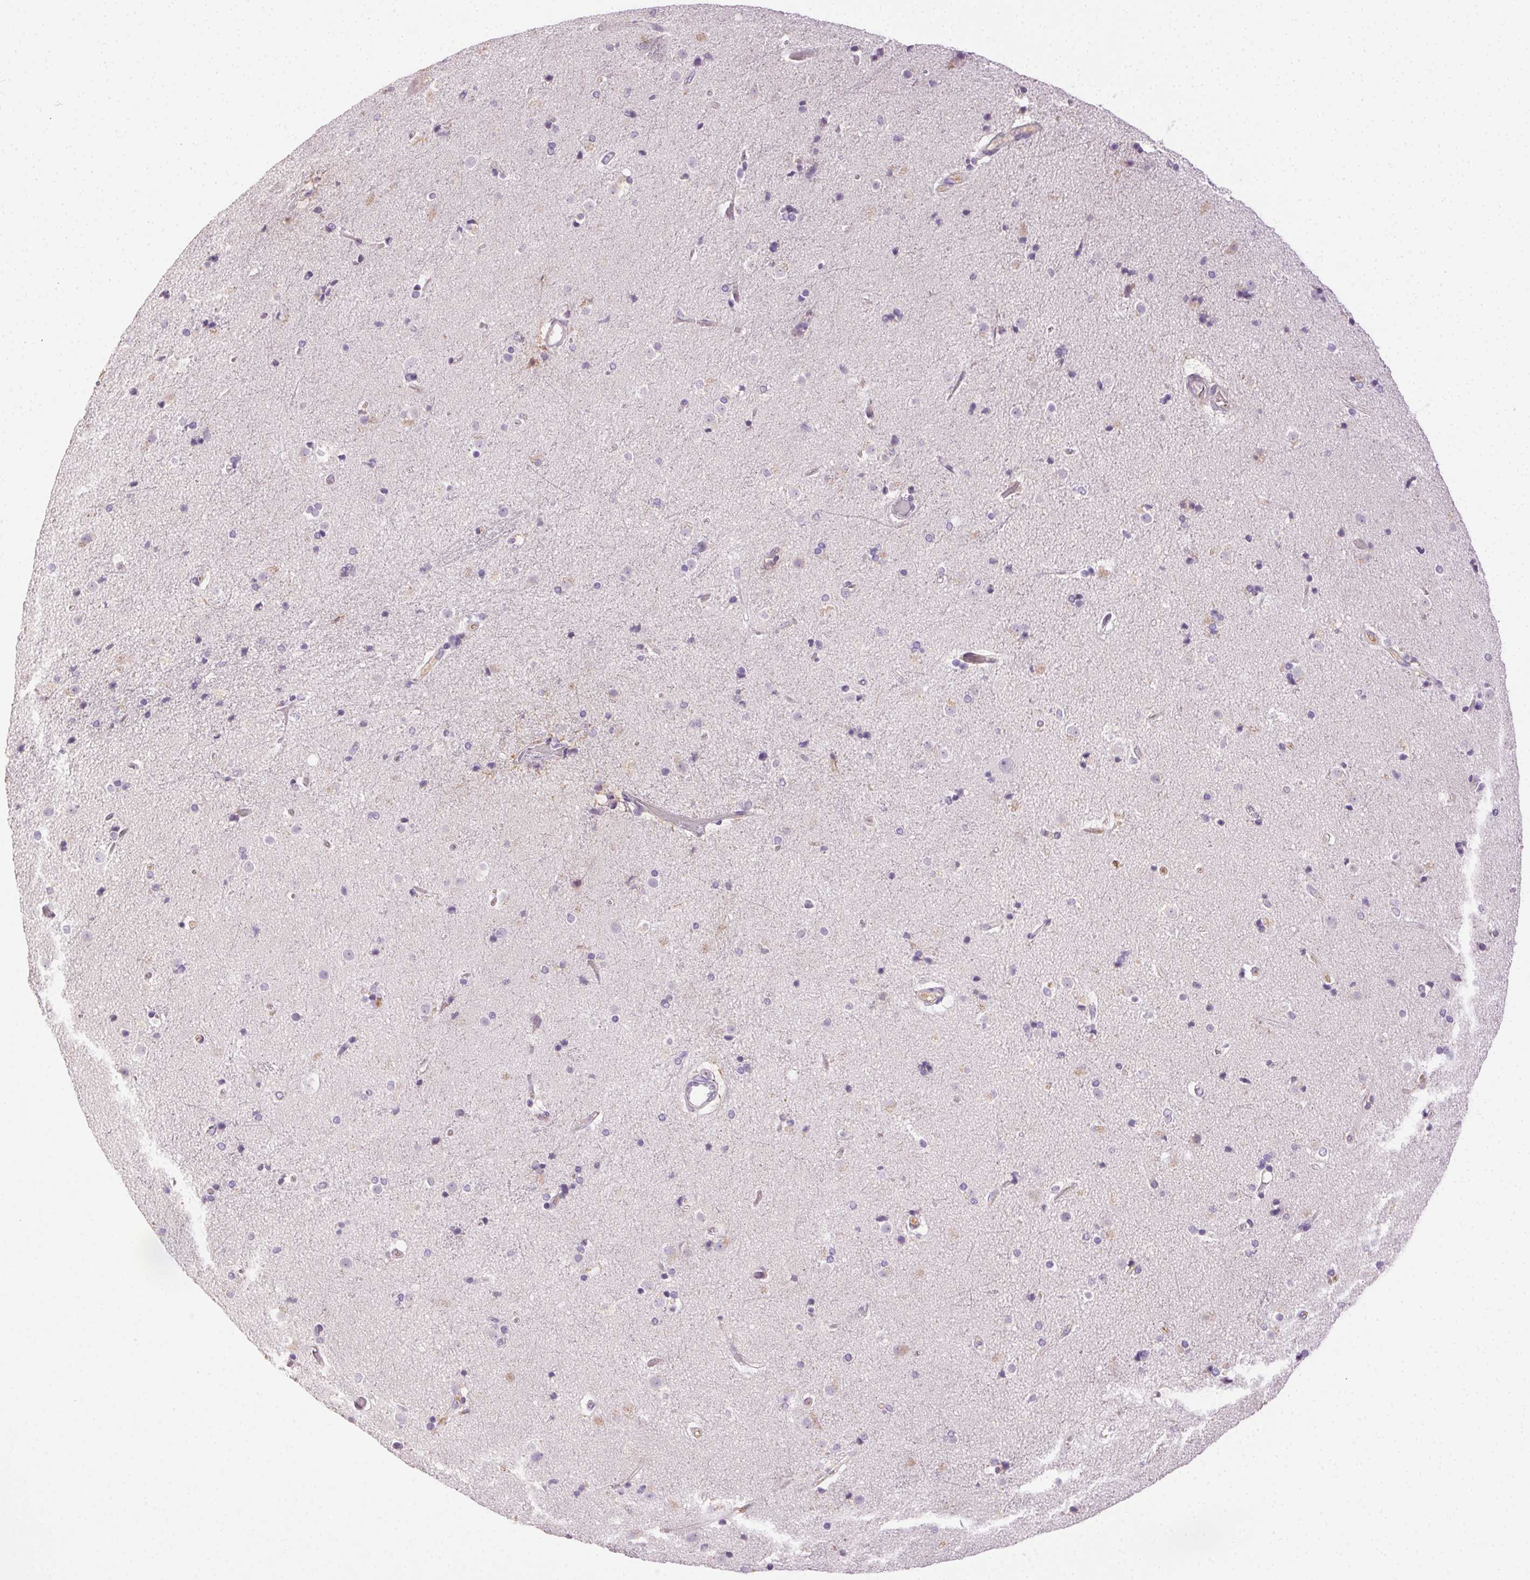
{"staining": {"intensity": "negative", "quantity": "none", "location": "none"}, "tissue": "caudate", "cell_type": "Glial cells", "image_type": "normal", "snomed": [{"axis": "morphology", "description": "Normal tissue, NOS"}, {"axis": "topography", "description": "Lateral ventricle wall"}], "caption": "The image exhibits no significant staining in glial cells of caudate. (DAB immunohistochemistry with hematoxylin counter stain).", "gene": "BPIFB2", "patient": {"sex": "female", "age": 71}}